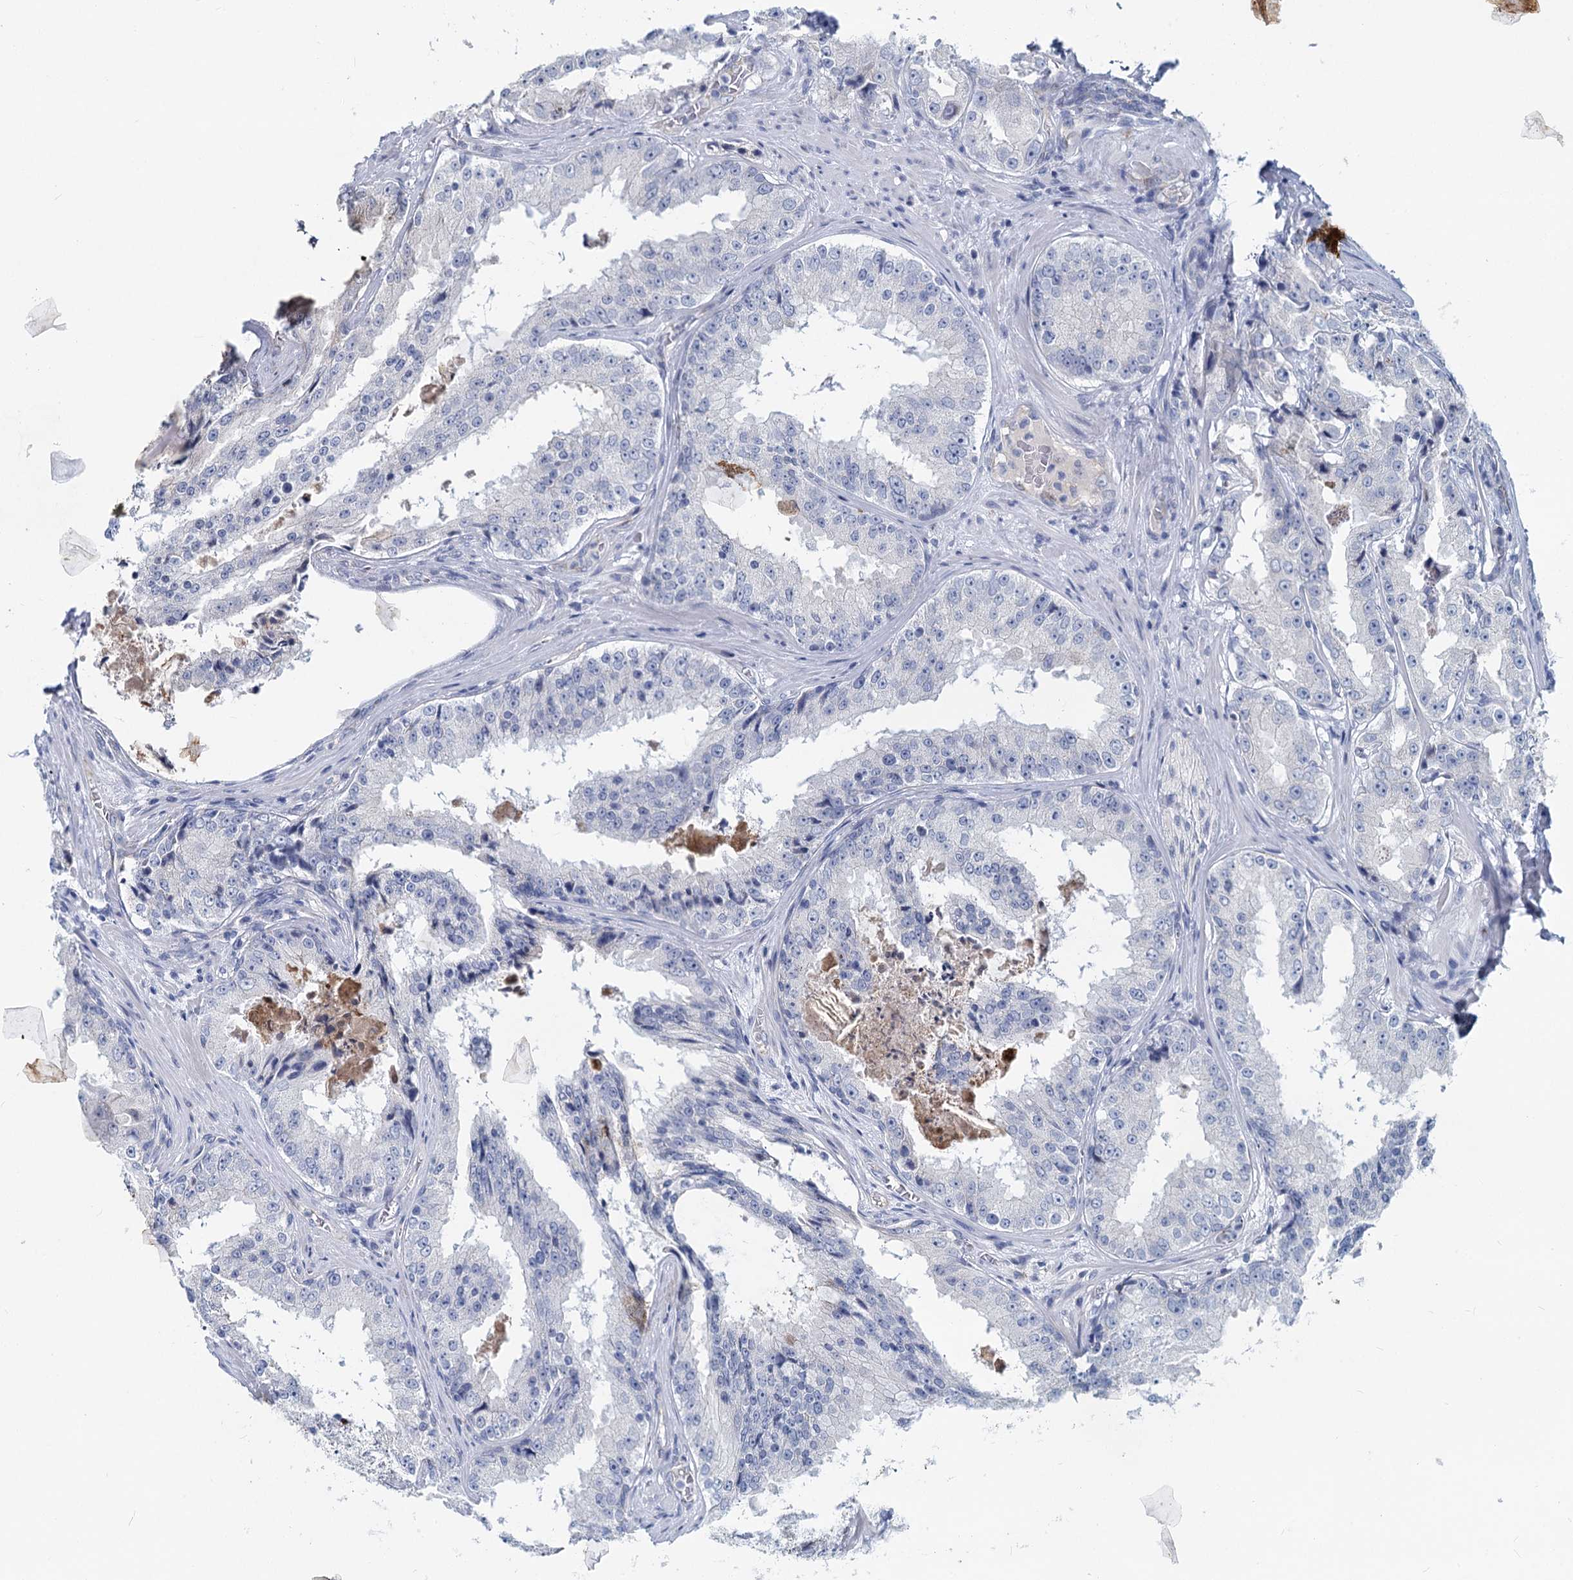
{"staining": {"intensity": "negative", "quantity": "none", "location": "none"}, "tissue": "prostate cancer", "cell_type": "Tumor cells", "image_type": "cancer", "snomed": [{"axis": "morphology", "description": "Adenocarcinoma, High grade"}, {"axis": "topography", "description": "Prostate"}], "caption": "Immunohistochemistry image of neoplastic tissue: high-grade adenocarcinoma (prostate) stained with DAB (3,3'-diaminobenzidine) demonstrates no significant protein staining in tumor cells.", "gene": "INSC", "patient": {"sex": "male", "age": 73}}